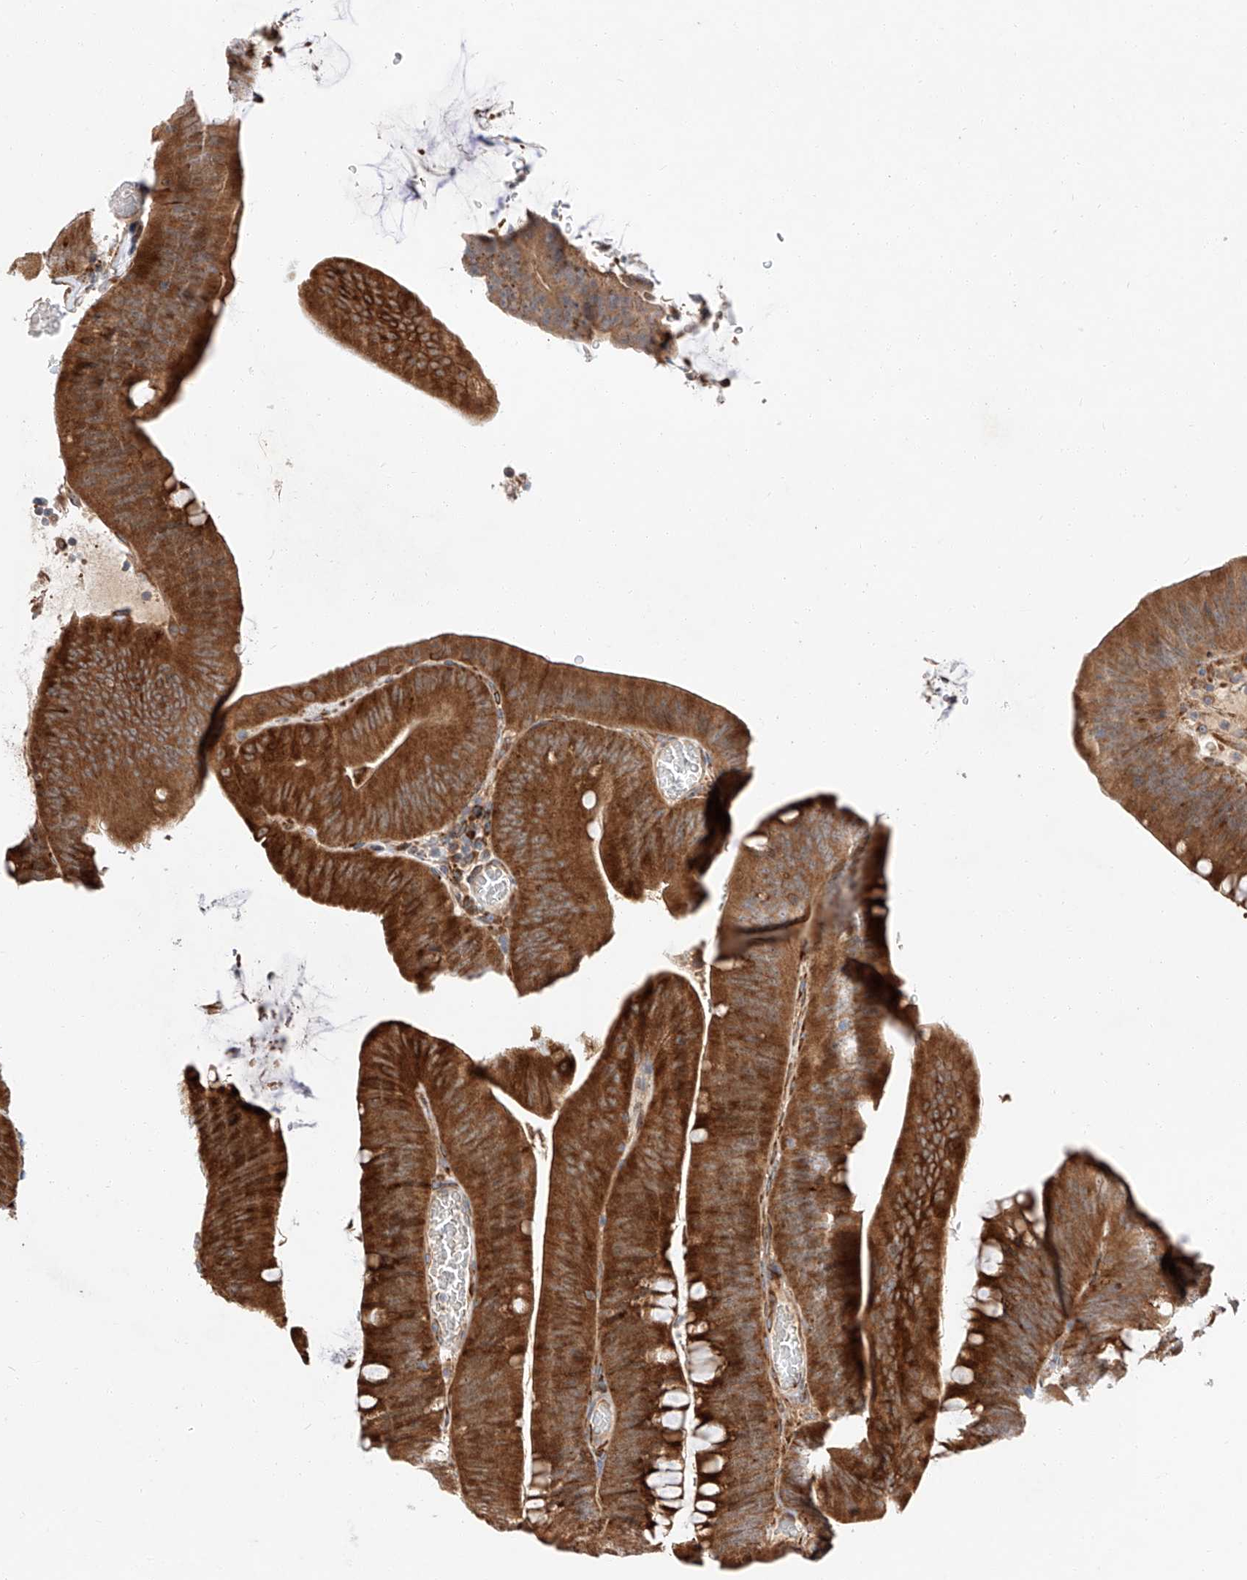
{"staining": {"intensity": "moderate", "quantity": ">75%", "location": "cytoplasmic/membranous"}, "tissue": "colorectal cancer", "cell_type": "Tumor cells", "image_type": "cancer", "snomed": [{"axis": "morphology", "description": "Normal tissue, NOS"}, {"axis": "topography", "description": "Colon"}], "caption": "Immunohistochemical staining of colorectal cancer demonstrates medium levels of moderate cytoplasmic/membranous expression in about >75% of tumor cells.", "gene": "DIRAS3", "patient": {"sex": "female", "age": 82}}